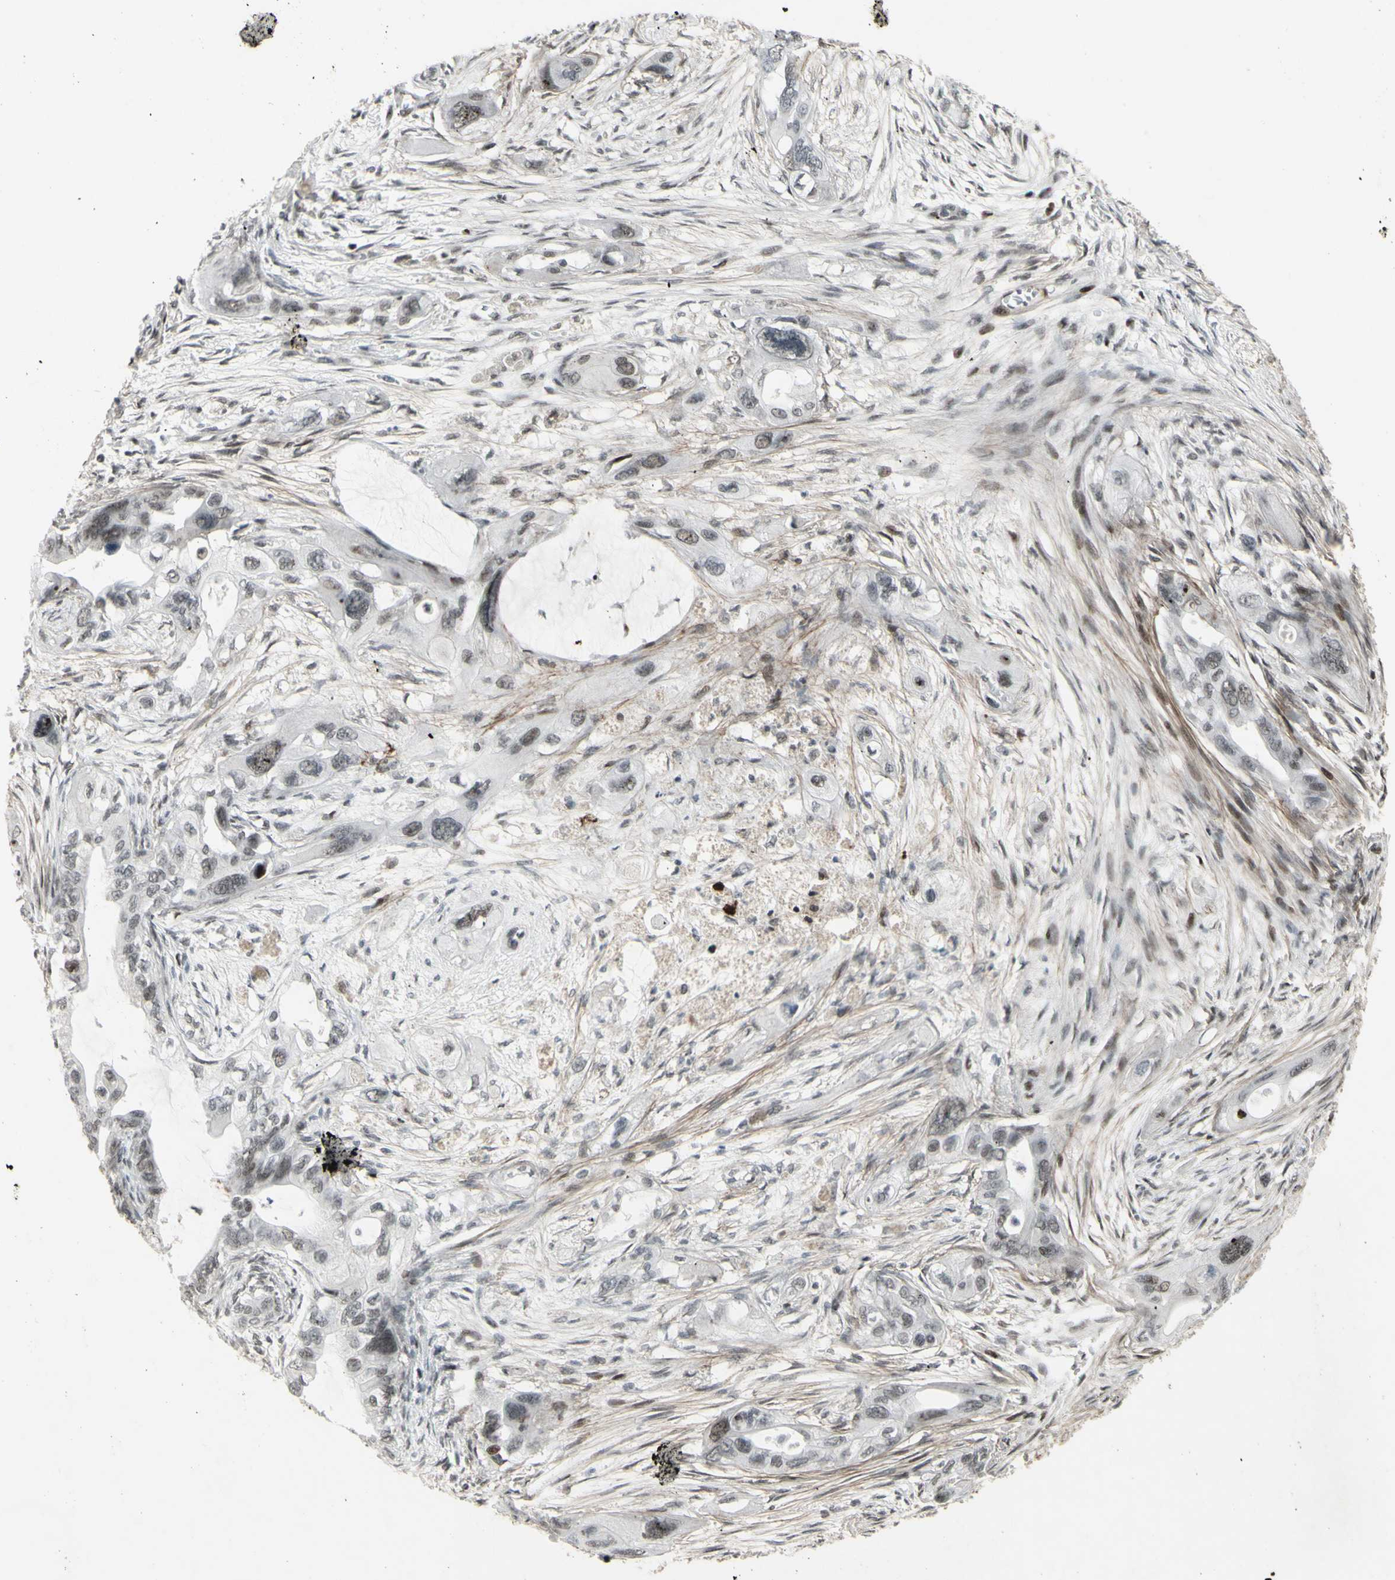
{"staining": {"intensity": "weak", "quantity": "<25%", "location": "nuclear"}, "tissue": "pancreatic cancer", "cell_type": "Tumor cells", "image_type": "cancer", "snomed": [{"axis": "morphology", "description": "Adenocarcinoma, NOS"}, {"axis": "topography", "description": "Pancreas"}], "caption": "Immunohistochemical staining of human pancreatic adenocarcinoma displays no significant staining in tumor cells.", "gene": "SUPT6H", "patient": {"sex": "male", "age": 73}}